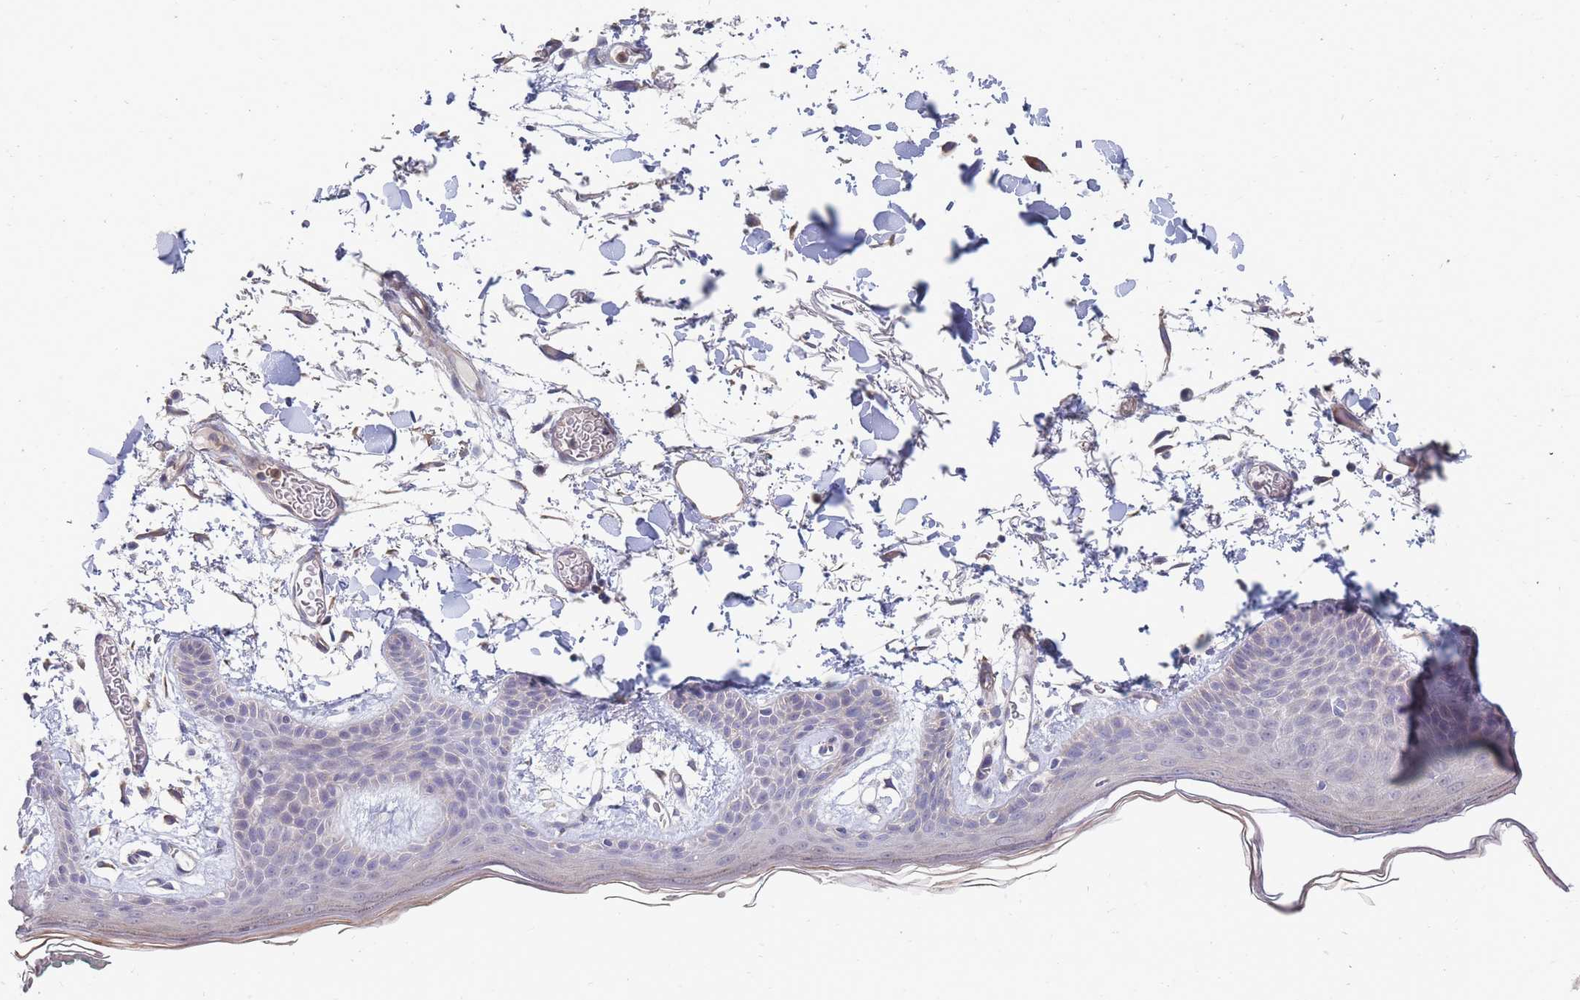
{"staining": {"intensity": "negative", "quantity": "none", "location": "none"}, "tissue": "skin", "cell_type": "Fibroblasts", "image_type": "normal", "snomed": [{"axis": "morphology", "description": "Normal tissue, NOS"}, {"axis": "topography", "description": "Skin"}], "caption": "A high-resolution image shows immunohistochemistry staining of normal skin, which exhibits no significant positivity in fibroblasts. Brightfield microscopy of immunohistochemistry (IHC) stained with DAB (3,3'-diaminobenzidine) (brown) and hematoxylin (blue), captured at high magnification.", "gene": "NUB1", "patient": {"sex": "male", "age": 79}}